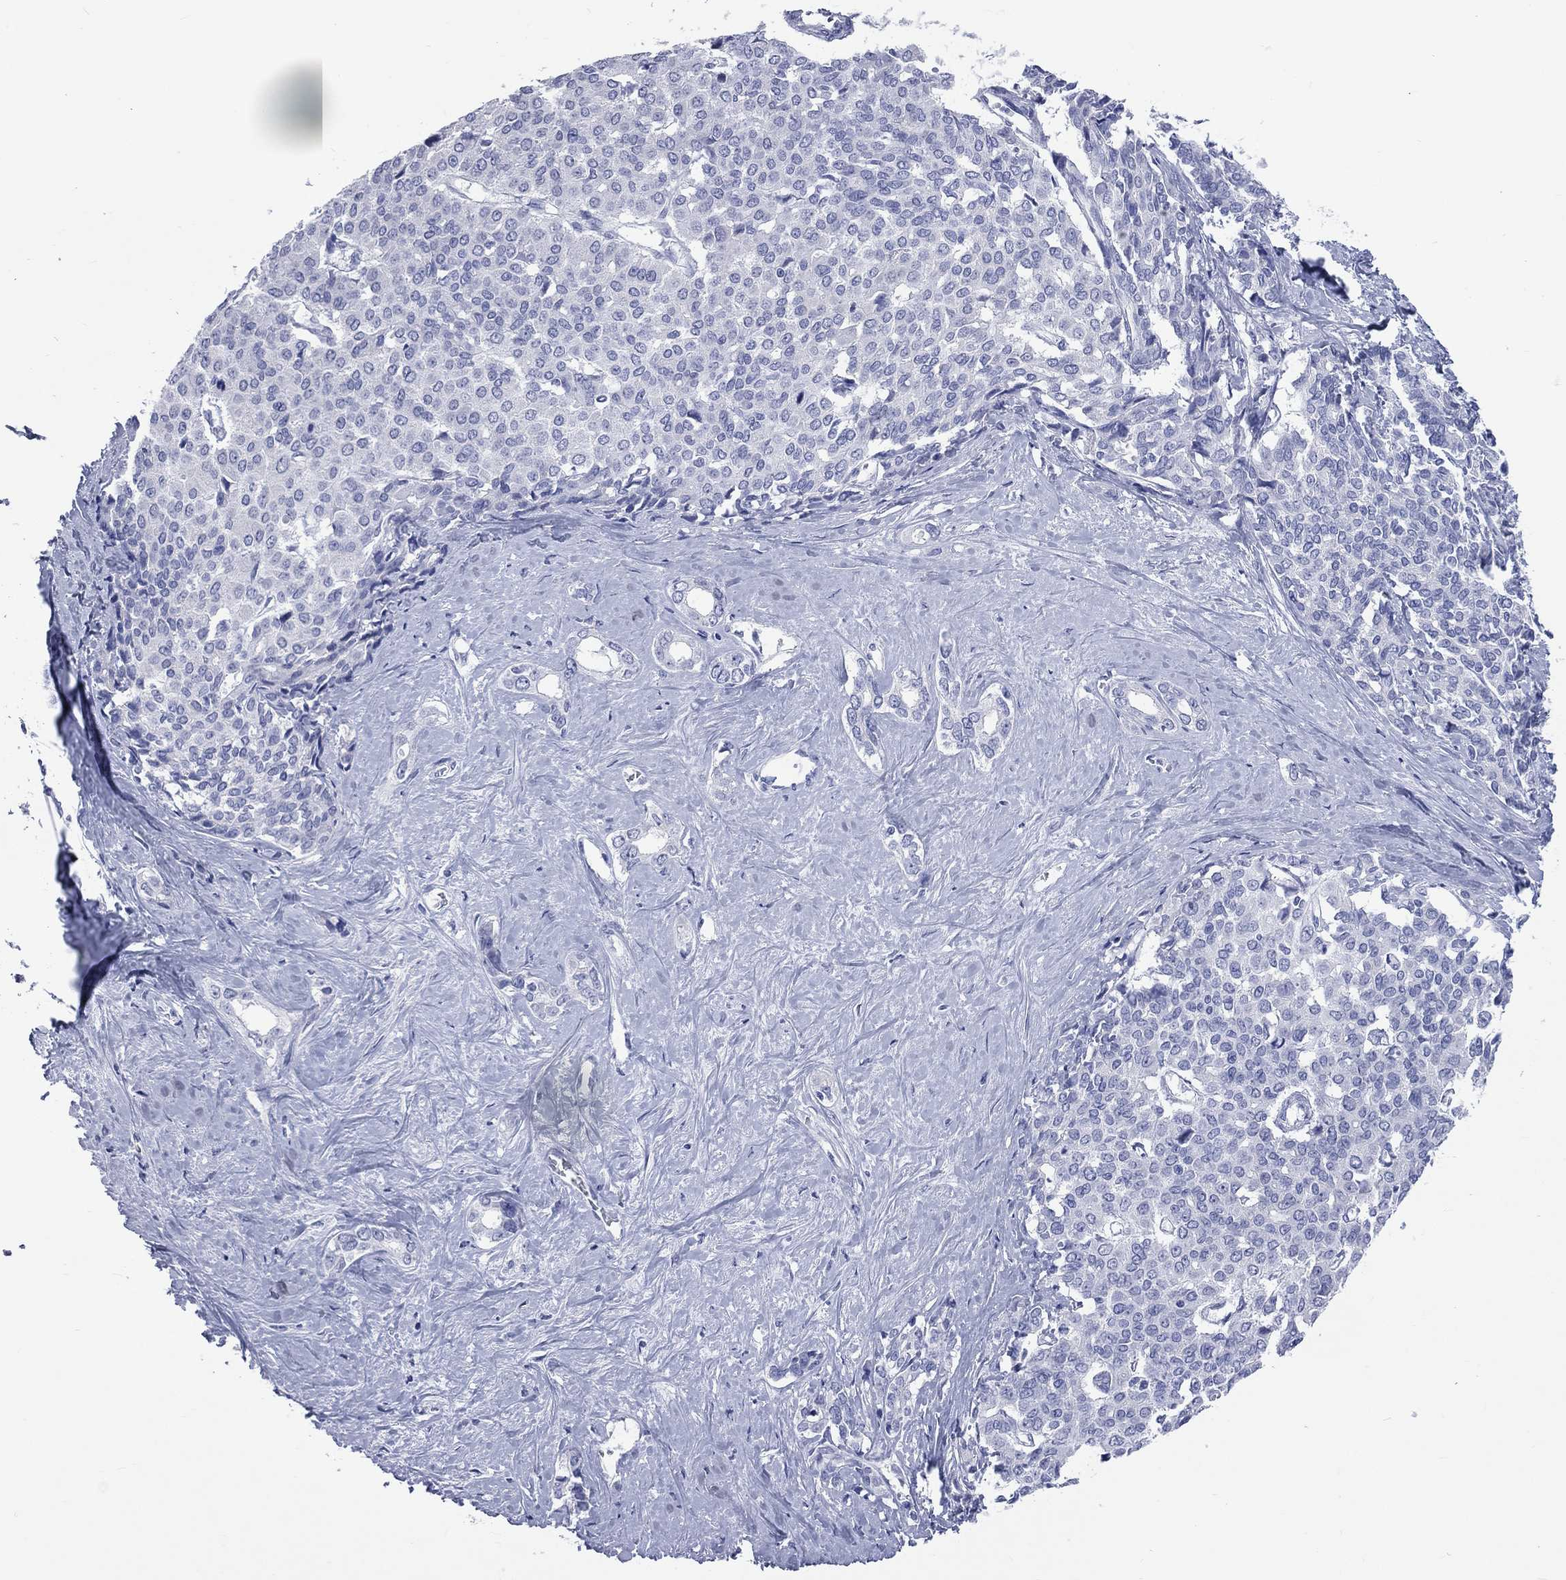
{"staining": {"intensity": "negative", "quantity": "none", "location": "none"}, "tissue": "liver cancer", "cell_type": "Tumor cells", "image_type": "cancer", "snomed": [{"axis": "morphology", "description": "Cholangiocarcinoma"}, {"axis": "topography", "description": "Liver"}], "caption": "Protein analysis of liver cholangiocarcinoma exhibits no significant expression in tumor cells.", "gene": "CYLC1", "patient": {"sex": "female", "age": 47}}